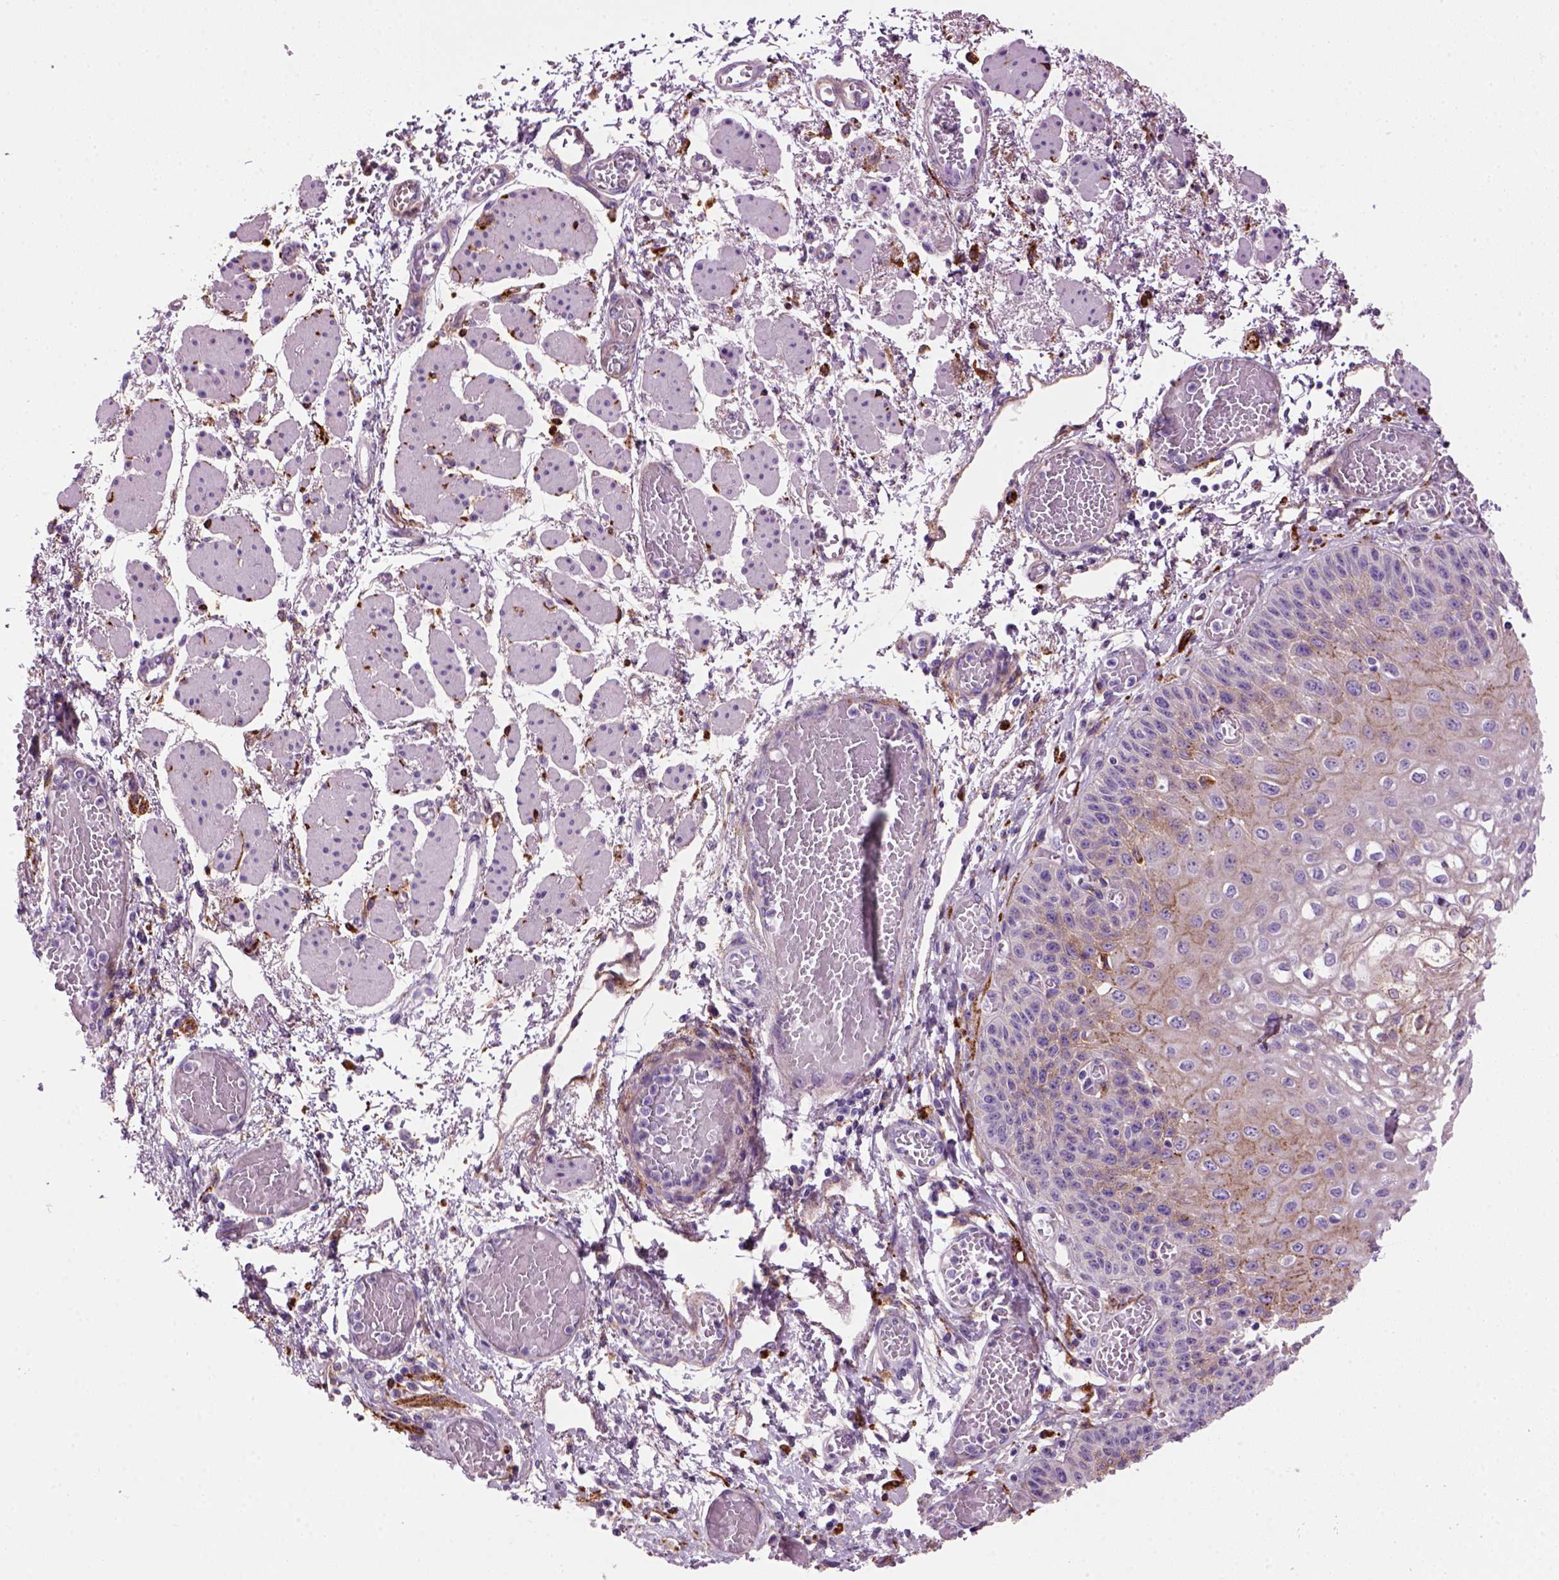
{"staining": {"intensity": "weak", "quantity": "25%-75%", "location": "cytoplasmic/membranous"}, "tissue": "esophagus", "cell_type": "Squamous epithelial cells", "image_type": "normal", "snomed": [{"axis": "morphology", "description": "Normal tissue, NOS"}, {"axis": "morphology", "description": "Adenocarcinoma, NOS"}, {"axis": "topography", "description": "Esophagus"}], "caption": "About 25%-75% of squamous epithelial cells in unremarkable human esophagus reveal weak cytoplasmic/membranous protein expression as visualized by brown immunohistochemical staining.", "gene": "MARCKS", "patient": {"sex": "male", "age": 81}}